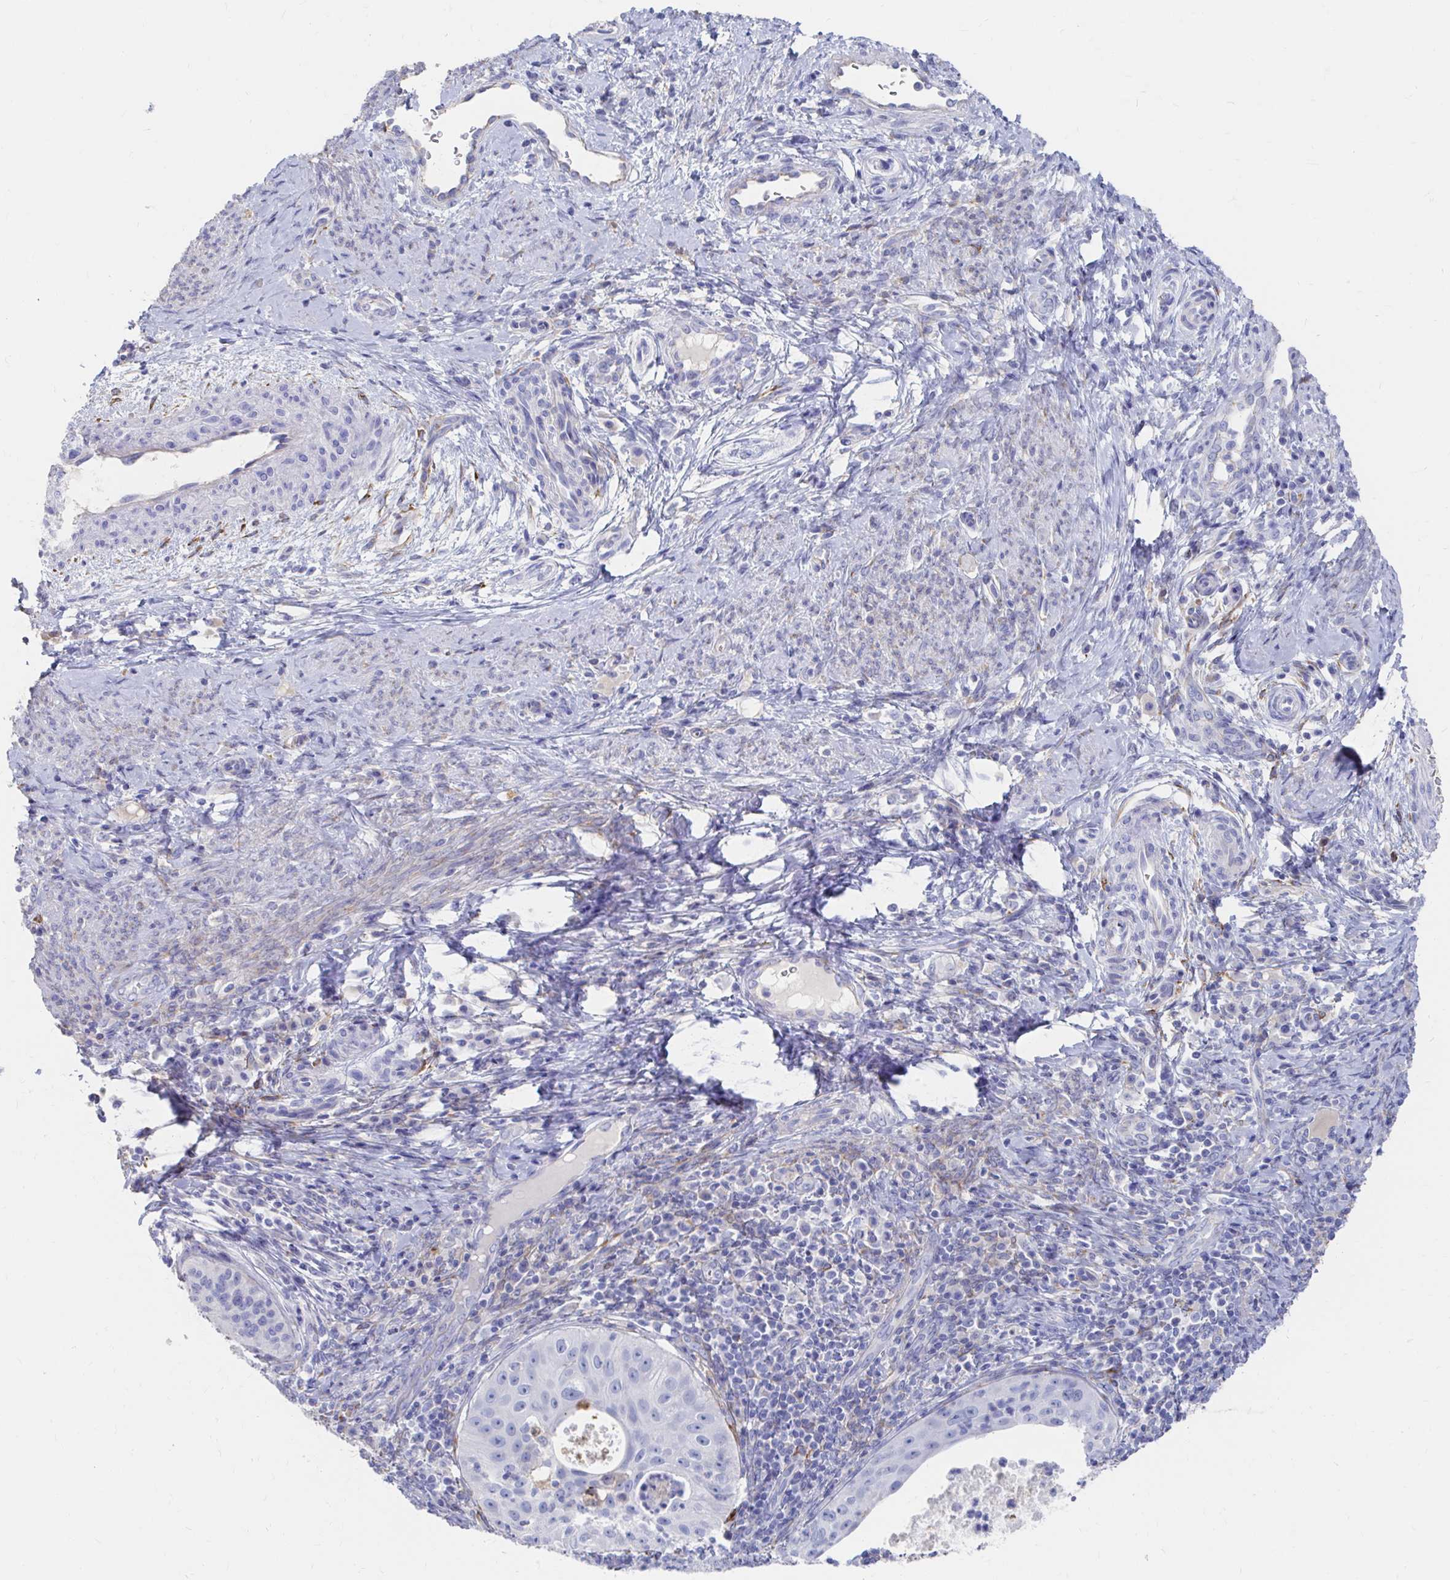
{"staining": {"intensity": "negative", "quantity": "none", "location": "none"}, "tissue": "cervical cancer", "cell_type": "Tumor cells", "image_type": "cancer", "snomed": [{"axis": "morphology", "description": "Squamous cell carcinoma, NOS"}, {"axis": "topography", "description": "Cervix"}], "caption": "High power microscopy image of an immunohistochemistry image of cervical cancer (squamous cell carcinoma), revealing no significant expression in tumor cells.", "gene": "LAMC3", "patient": {"sex": "female", "age": 30}}